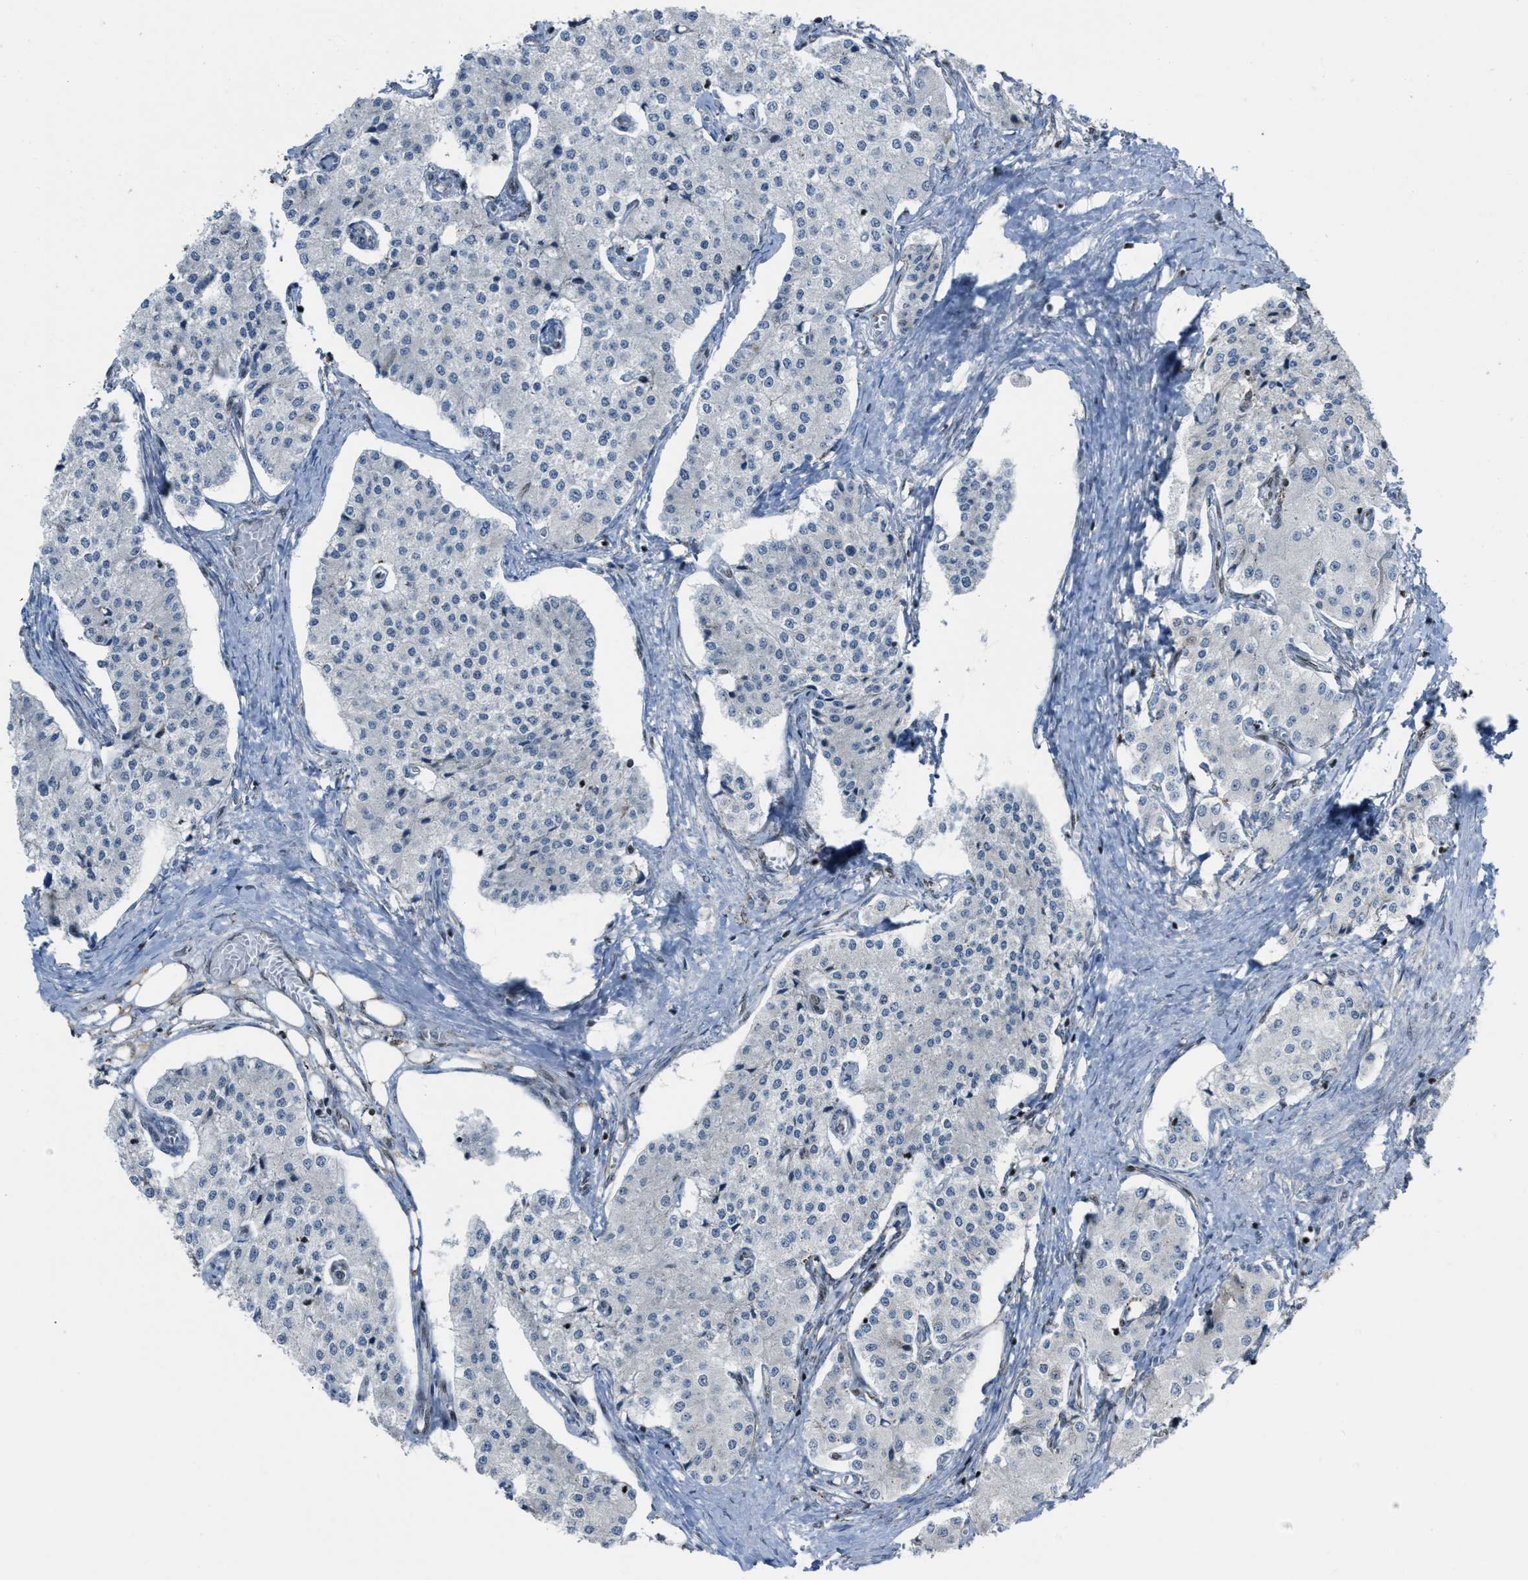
{"staining": {"intensity": "negative", "quantity": "none", "location": "none"}, "tissue": "carcinoid", "cell_type": "Tumor cells", "image_type": "cancer", "snomed": [{"axis": "morphology", "description": "Carcinoid, malignant, NOS"}, {"axis": "topography", "description": "Colon"}], "caption": "The photomicrograph displays no significant expression in tumor cells of carcinoid (malignant).", "gene": "SLFN5", "patient": {"sex": "female", "age": 52}}